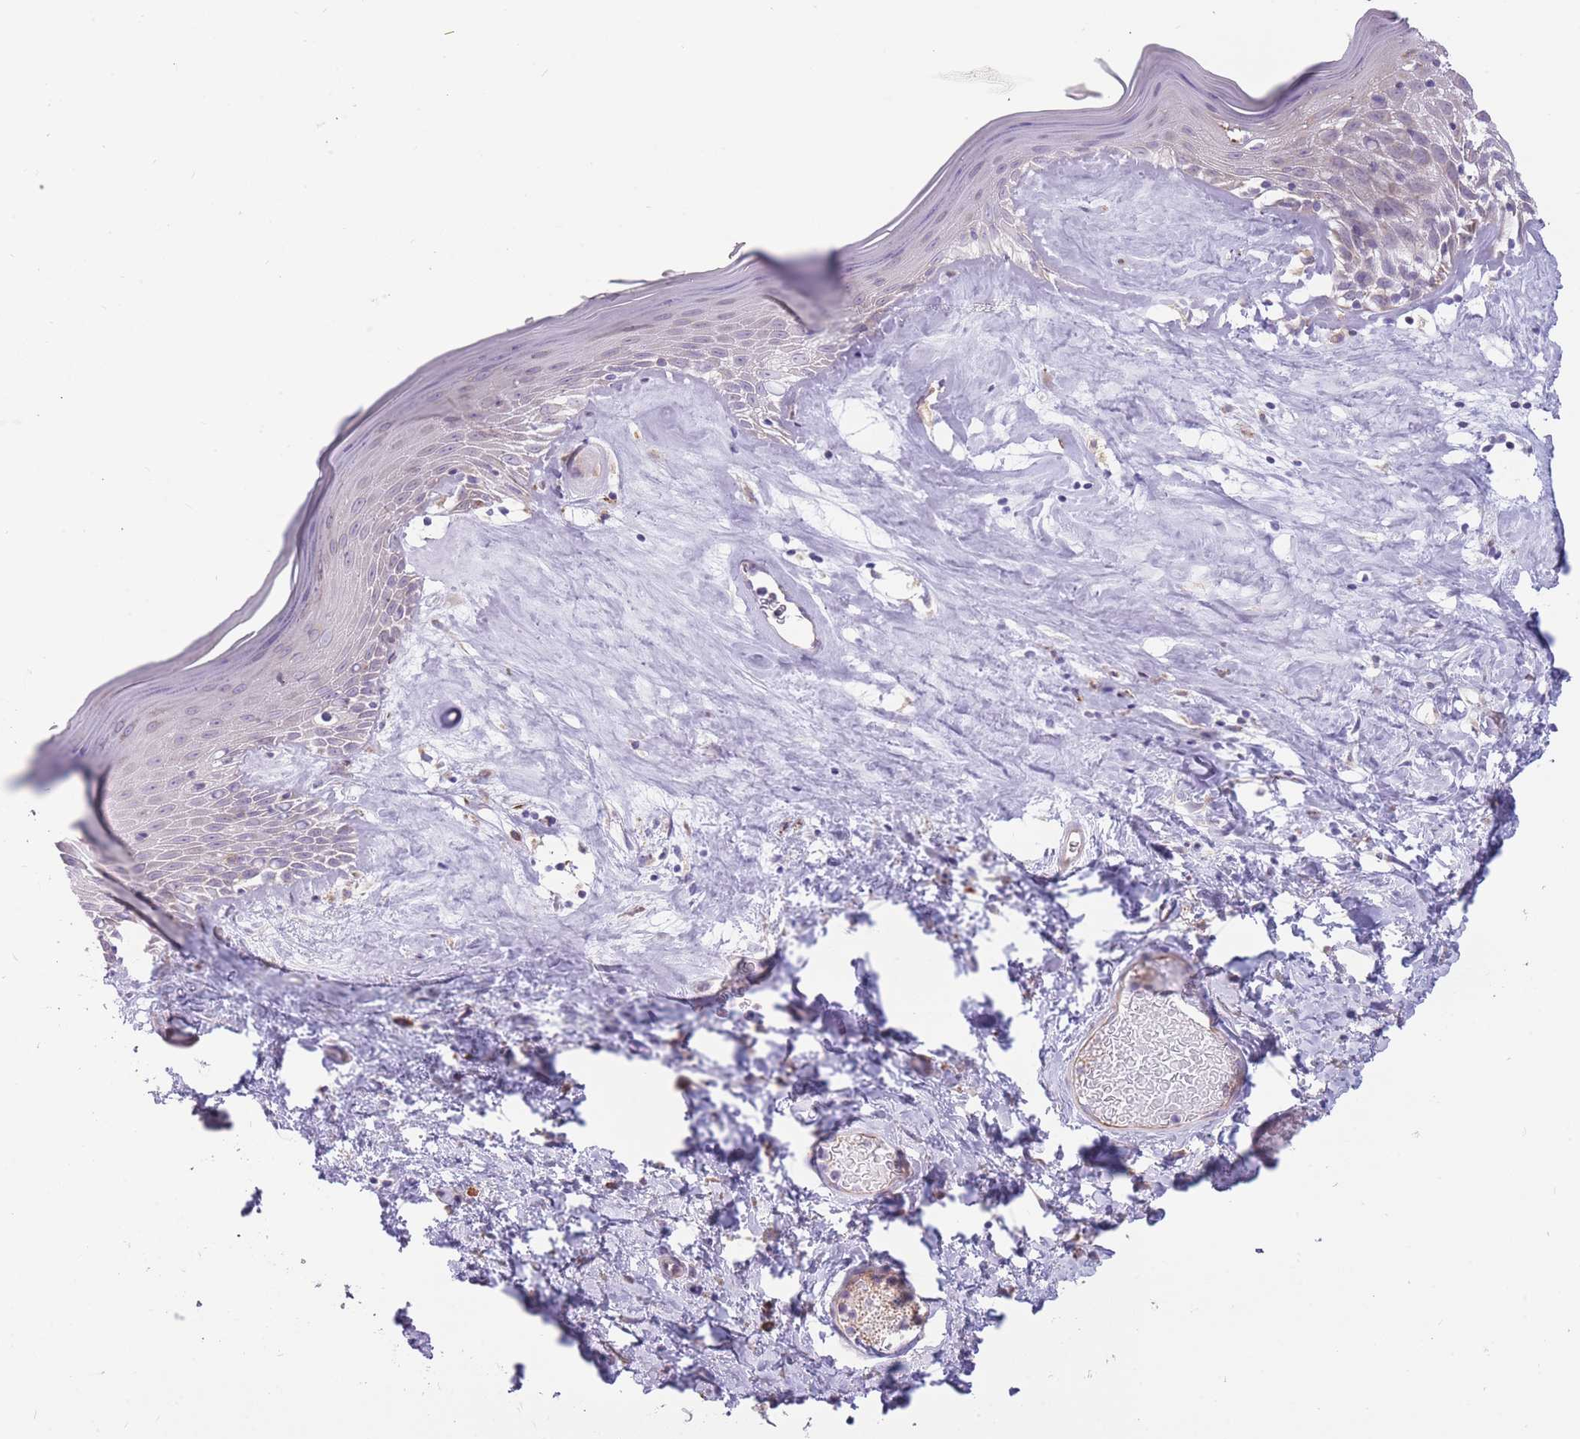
{"staining": {"intensity": "moderate", "quantity": "<25%", "location": "cytoplasmic/membranous"}, "tissue": "skin", "cell_type": "Epidermal cells", "image_type": "normal", "snomed": [{"axis": "morphology", "description": "Normal tissue, NOS"}, {"axis": "morphology", "description": "Inflammation, NOS"}, {"axis": "topography", "description": "Vulva"}], "caption": "Moderate cytoplasmic/membranous staining for a protein is present in about <25% of epidermal cells of unremarkable skin using IHC.", "gene": "TRAPPC5", "patient": {"sex": "female", "age": 86}}